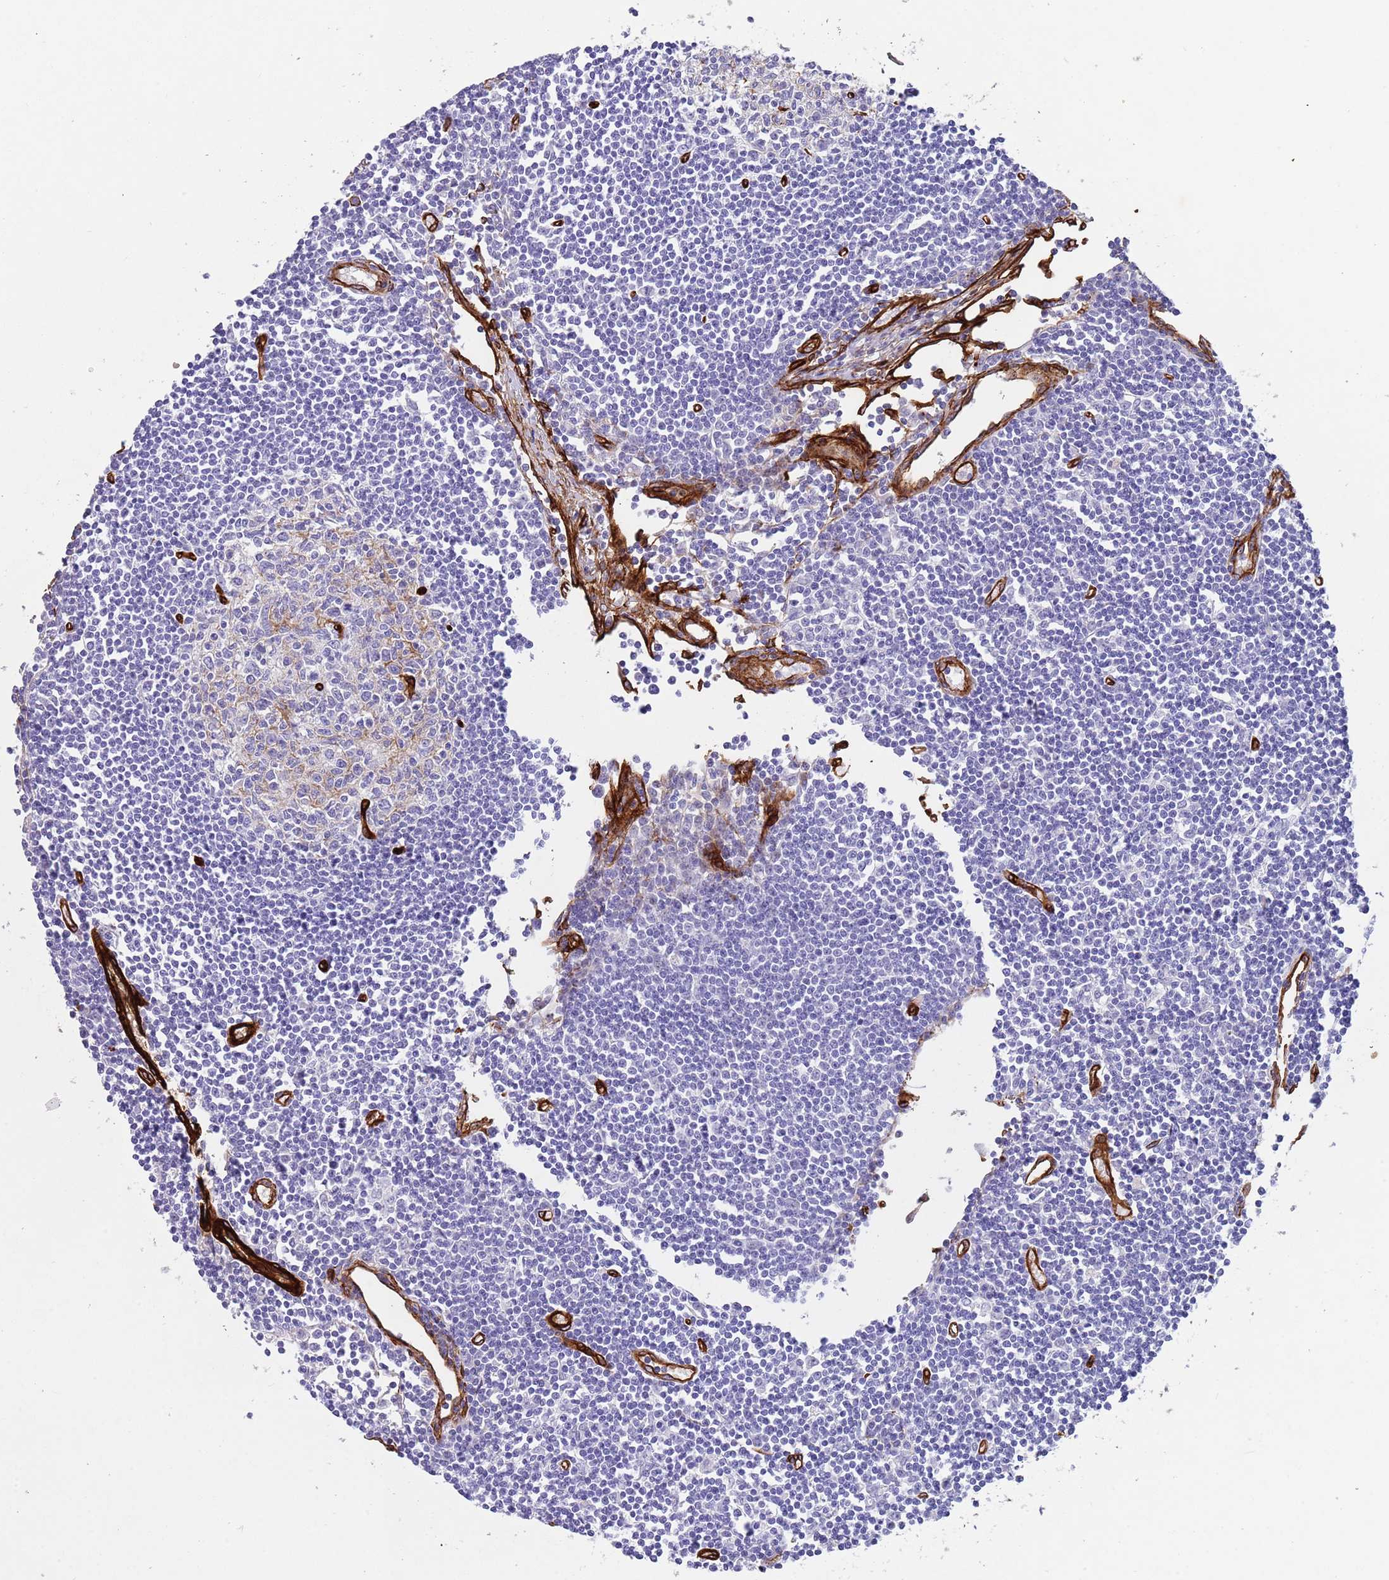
{"staining": {"intensity": "negative", "quantity": "none", "location": "none"}, "tissue": "lymph node", "cell_type": "Germinal center cells", "image_type": "normal", "snomed": [{"axis": "morphology", "description": "Normal tissue, NOS"}, {"axis": "topography", "description": "Lymph node"}], "caption": "IHC micrograph of normal lymph node: human lymph node stained with DAB (3,3'-diaminobenzidine) displays no significant protein staining in germinal center cells.", "gene": "CAV2", "patient": {"sex": "female", "age": 11}}